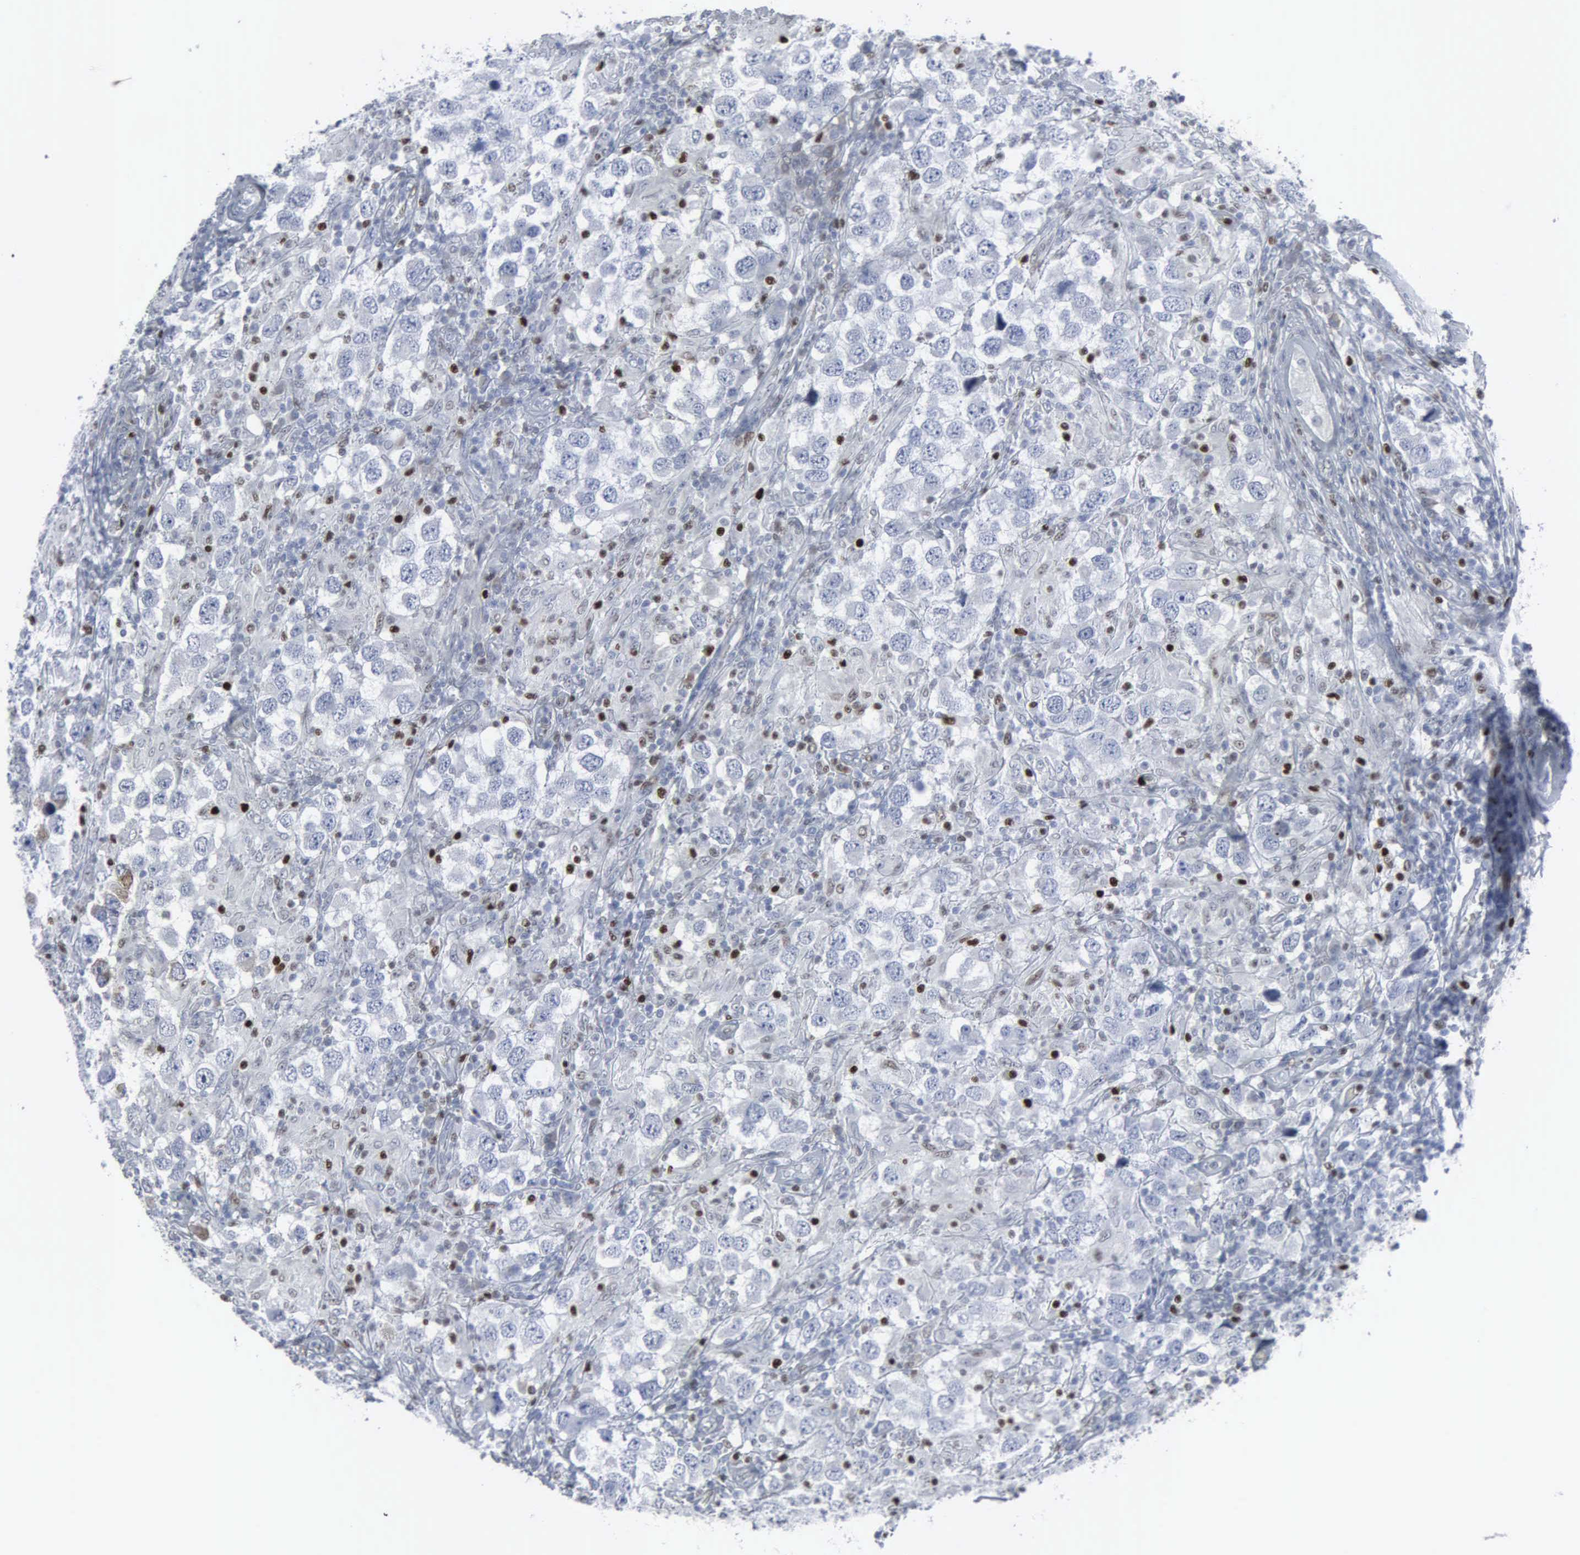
{"staining": {"intensity": "negative", "quantity": "none", "location": "none"}, "tissue": "testis cancer", "cell_type": "Tumor cells", "image_type": "cancer", "snomed": [{"axis": "morphology", "description": "Carcinoma, Embryonal, NOS"}, {"axis": "topography", "description": "Testis"}], "caption": "This is an IHC image of embryonal carcinoma (testis). There is no staining in tumor cells.", "gene": "CCND3", "patient": {"sex": "male", "age": 21}}